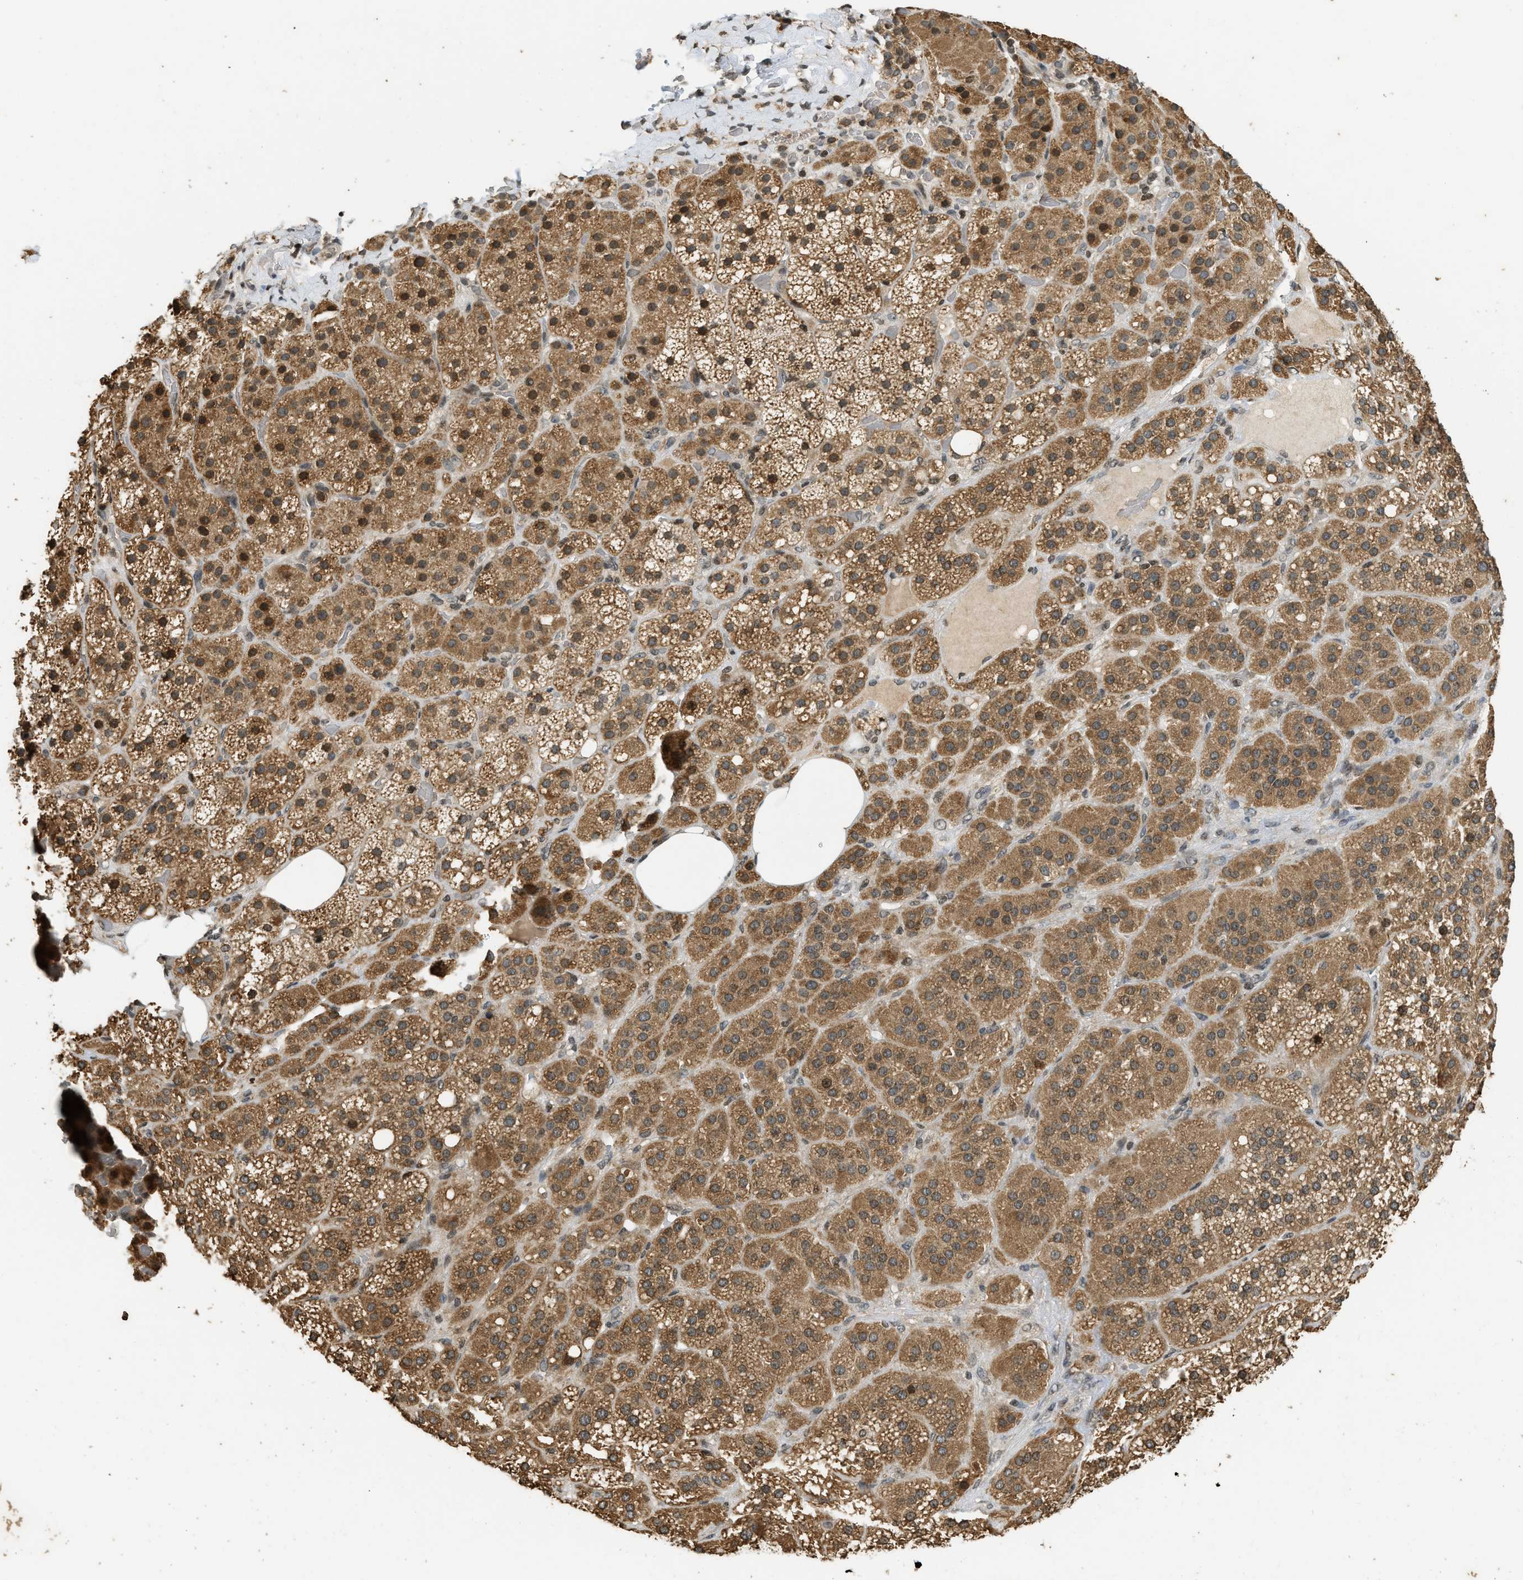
{"staining": {"intensity": "moderate", "quantity": ">75%", "location": "cytoplasmic/membranous,nuclear"}, "tissue": "adrenal gland", "cell_type": "Glandular cells", "image_type": "normal", "snomed": [{"axis": "morphology", "description": "Normal tissue, NOS"}, {"axis": "topography", "description": "Adrenal gland"}], "caption": "Protein staining of normal adrenal gland displays moderate cytoplasmic/membranous,nuclear positivity in approximately >75% of glandular cells.", "gene": "SIAH1", "patient": {"sex": "female", "age": 59}}